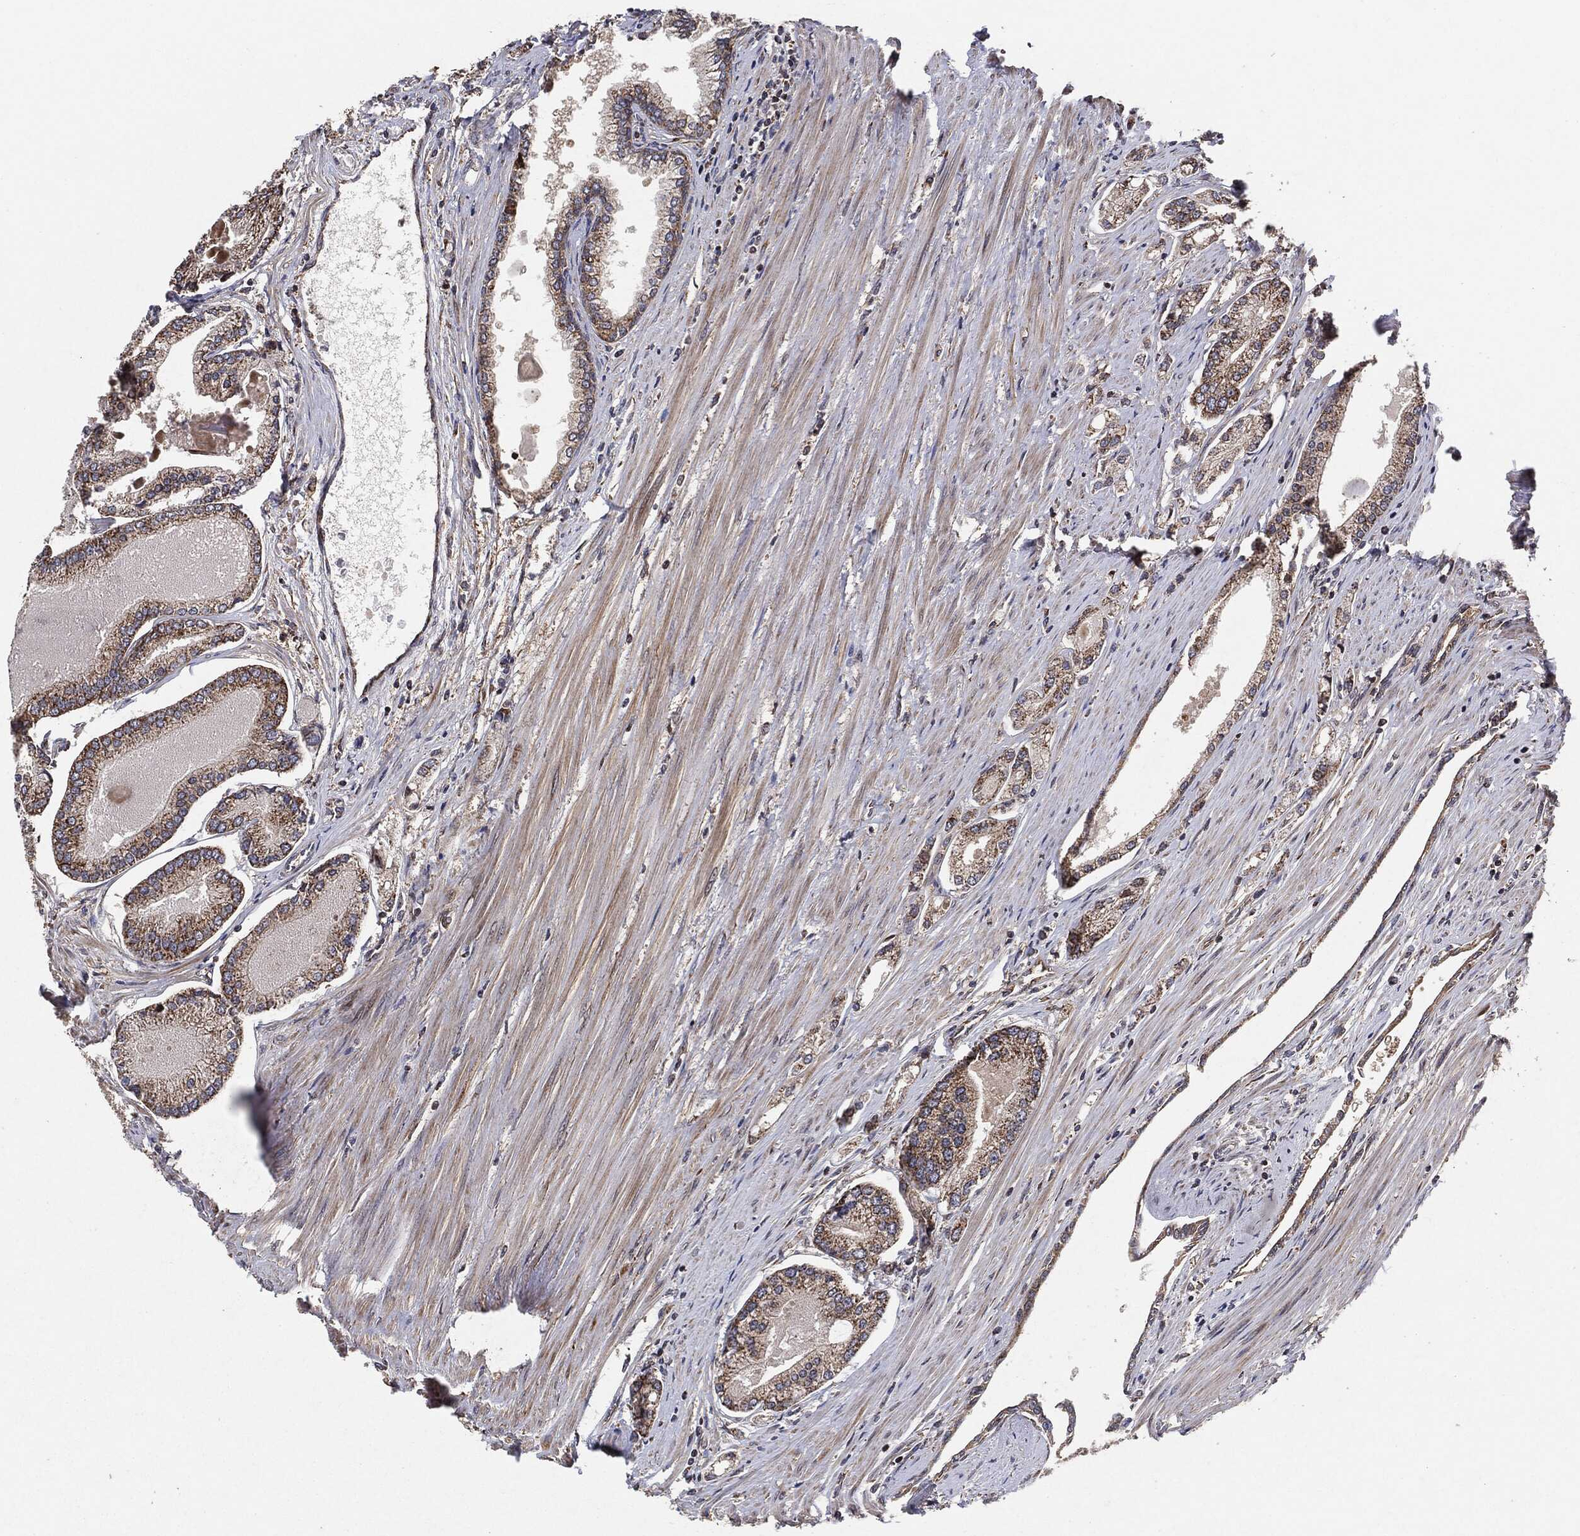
{"staining": {"intensity": "weak", "quantity": "25%-75%", "location": "cytoplasmic/membranous"}, "tissue": "prostate cancer", "cell_type": "Tumor cells", "image_type": "cancer", "snomed": [{"axis": "morphology", "description": "Adenocarcinoma, Low grade"}, {"axis": "topography", "description": "Prostate"}], "caption": "Approximately 25%-75% of tumor cells in human prostate low-grade adenocarcinoma display weak cytoplasmic/membranous protein staining as visualized by brown immunohistochemical staining.", "gene": "BCAR1", "patient": {"sex": "male", "age": 72}}